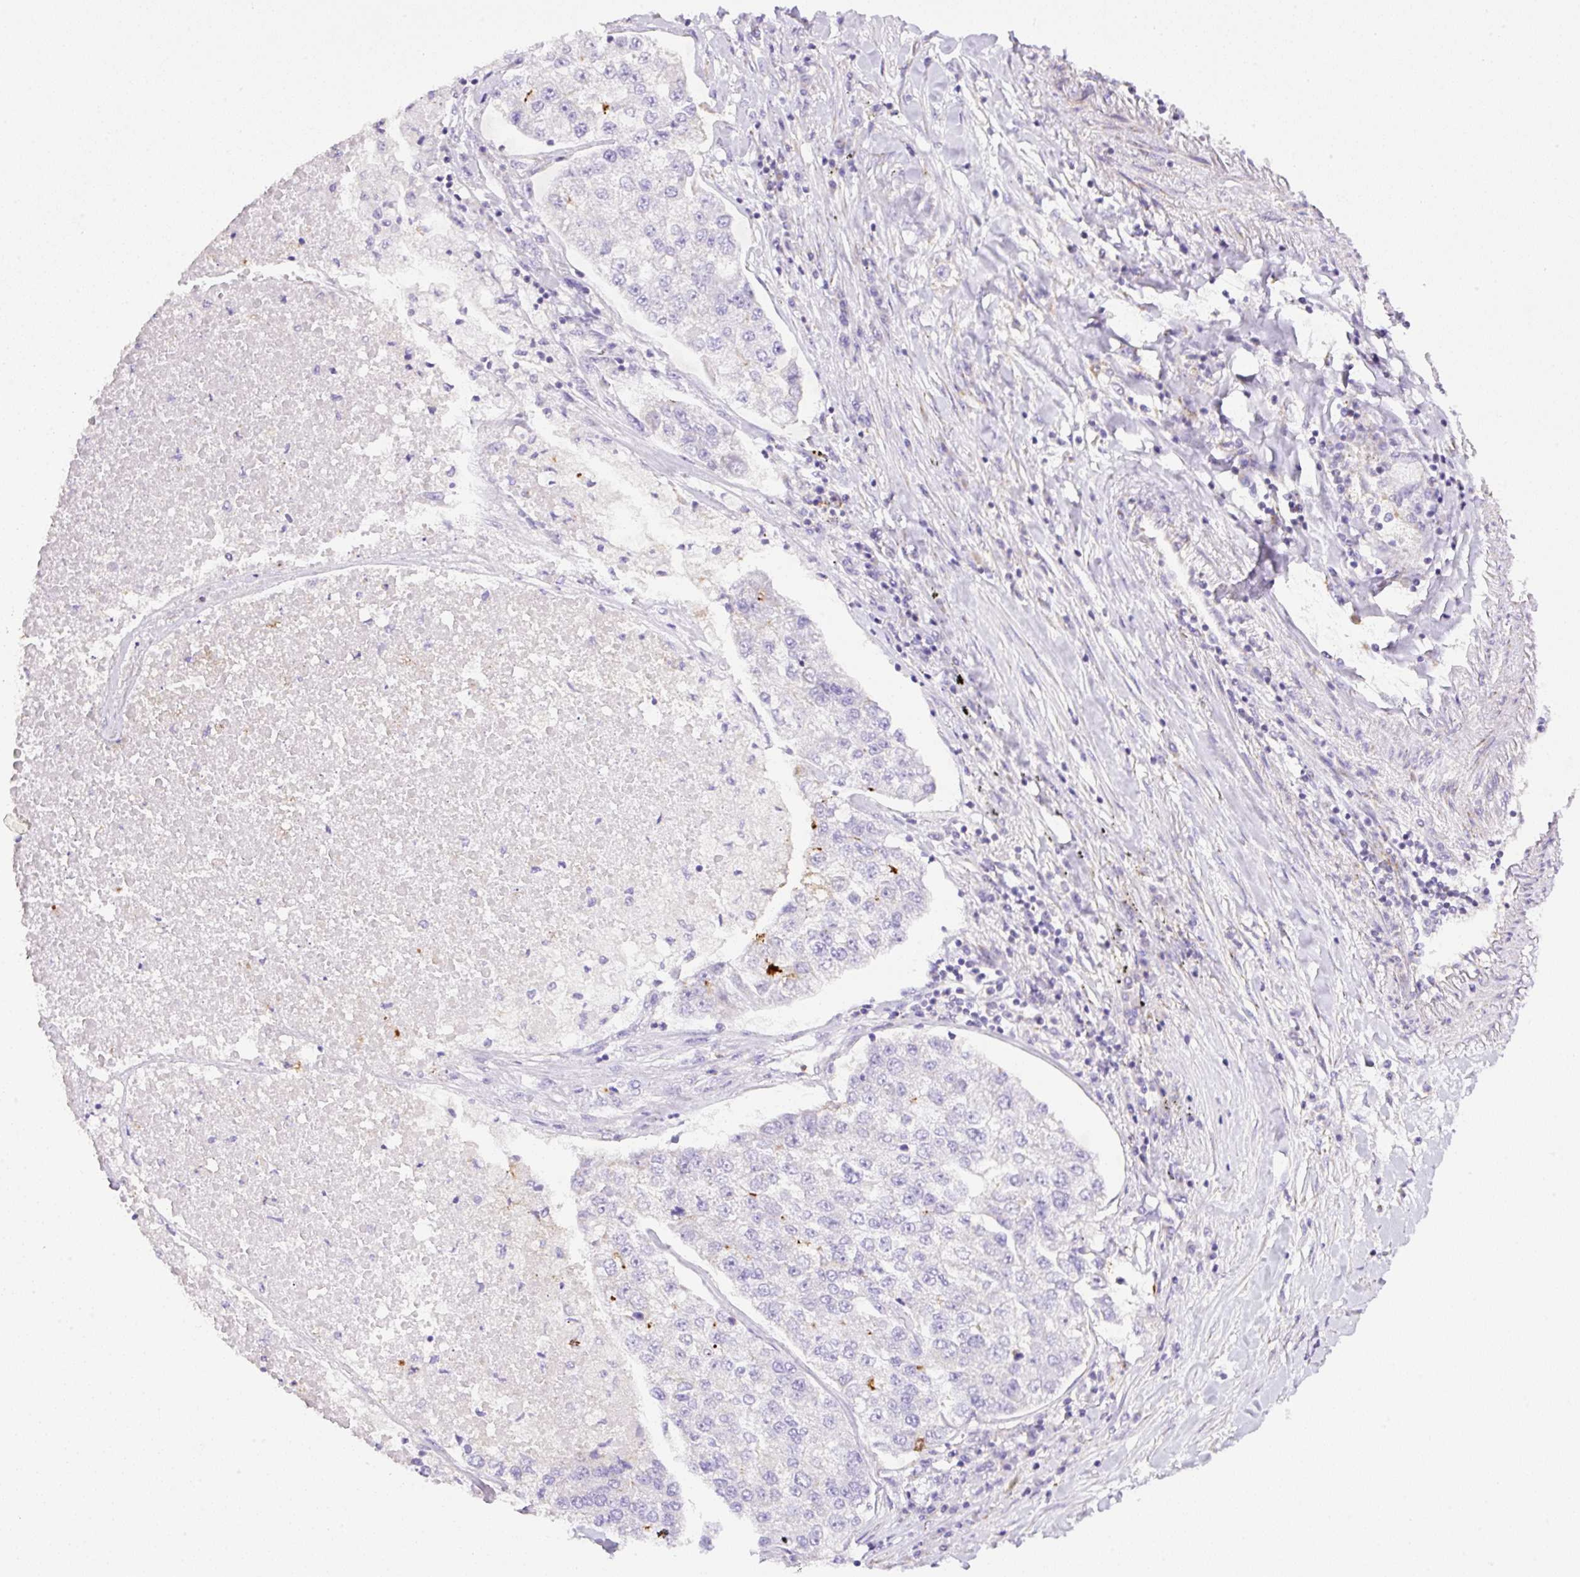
{"staining": {"intensity": "negative", "quantity": "none", "location": "none"}, "tissue": "lung cancer", "cell_type": "Tumor cells", "image_type": "cancer", "snomed": [{"axis": "morphology", "description": "Adenocarcinoma, NOS"}, {"axis": "topography", "description": "Lung"}], "caption": "Tumor cells are negative for protein expression in human lung cancer.", "gene": "NF1", "patient": {"sex": "male", "age": 49}}